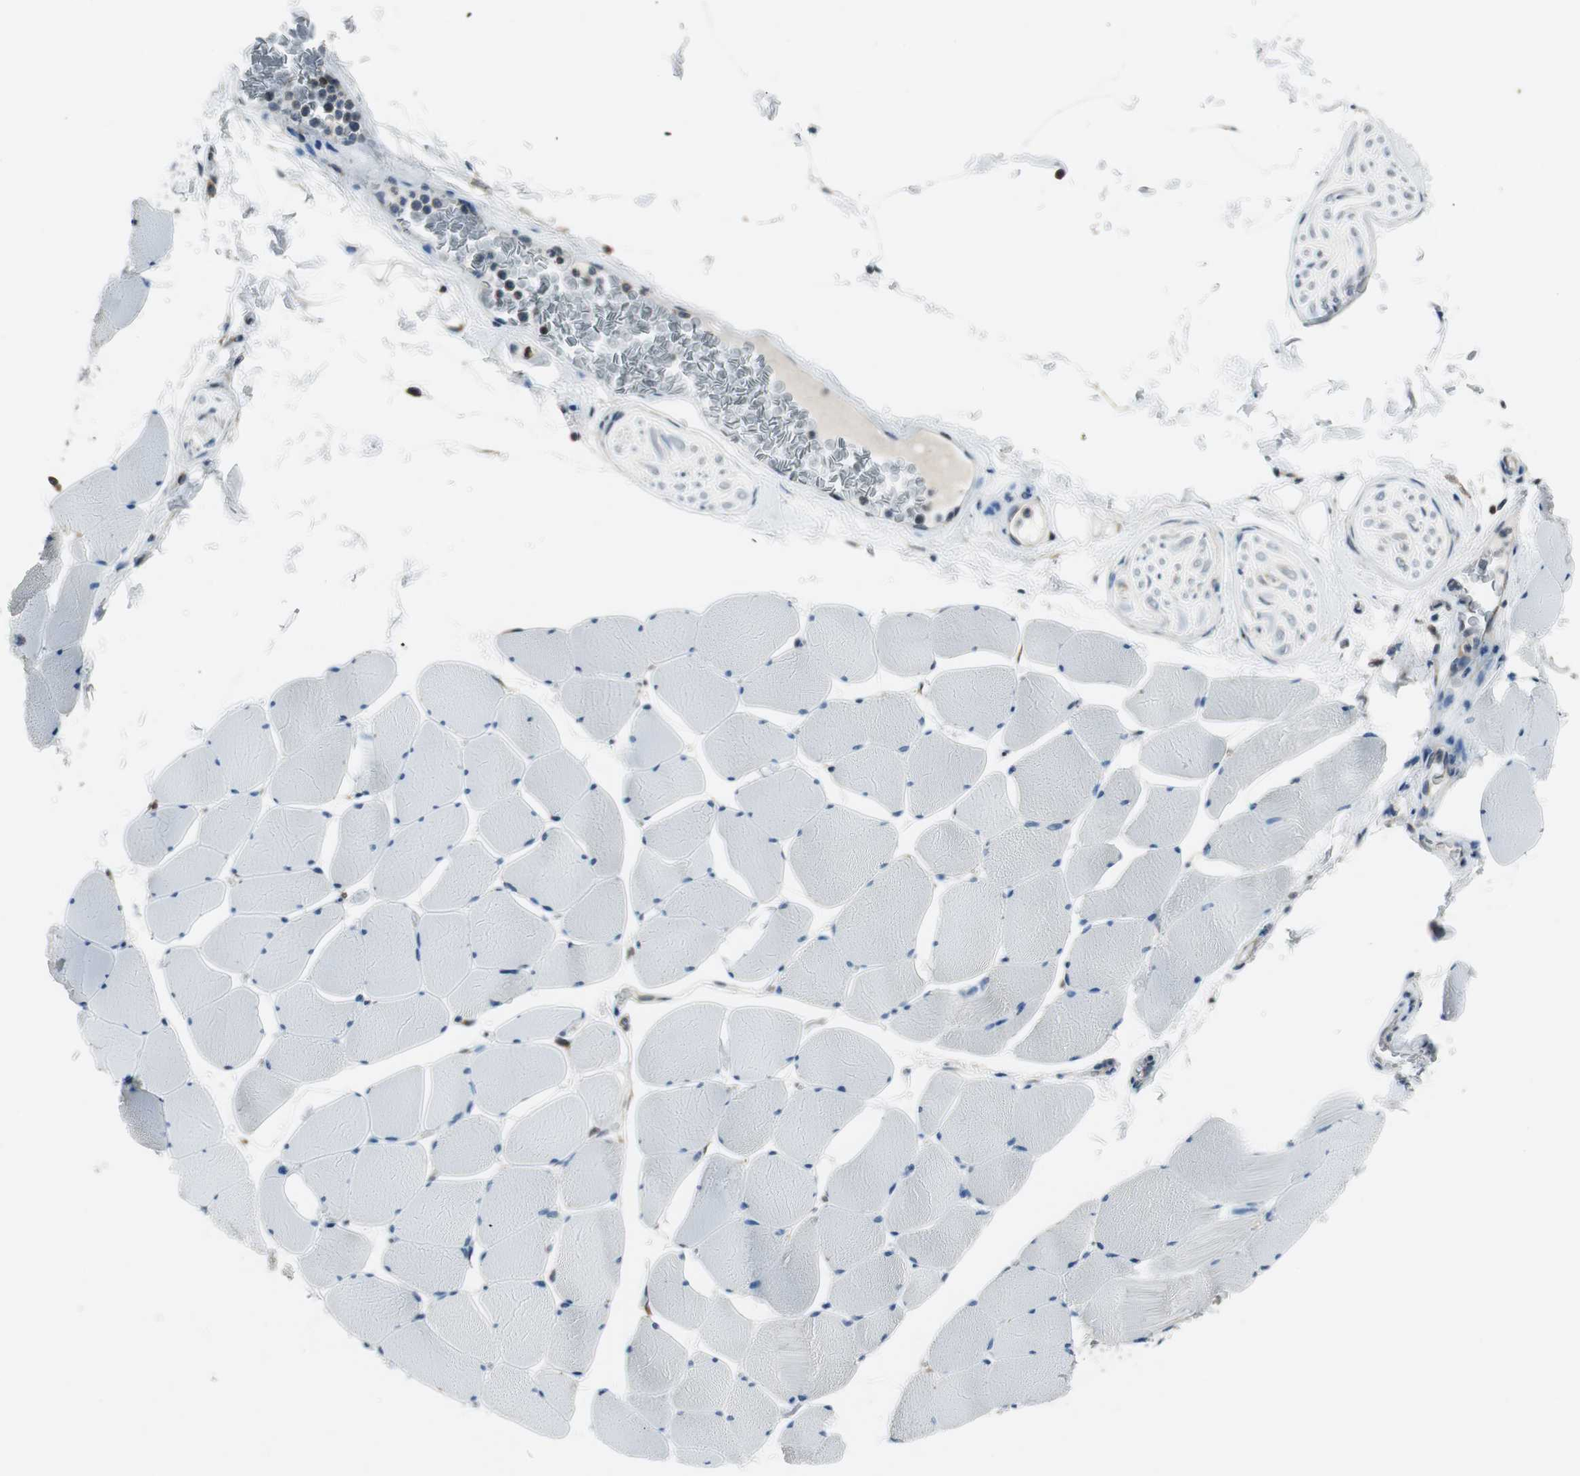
{"staining": {"intensity": "negative", "quantity": "none", "location": "none"}, "tissue": "skeletal muscle", "cell_type": "Myocytes", "image_type": "normal", "snomed": [{"axis": "morphology", "description": "Normal tissue, NOS"}, {"axis": "topography", "description": "Skeletal muscle"}], "caption": "Immunohistochemical staining of normal human skeletal muscle reveals no significant positivity in myocytes.", "gene": "NCK1", "patient": {"sex": "male", "age": 62}}